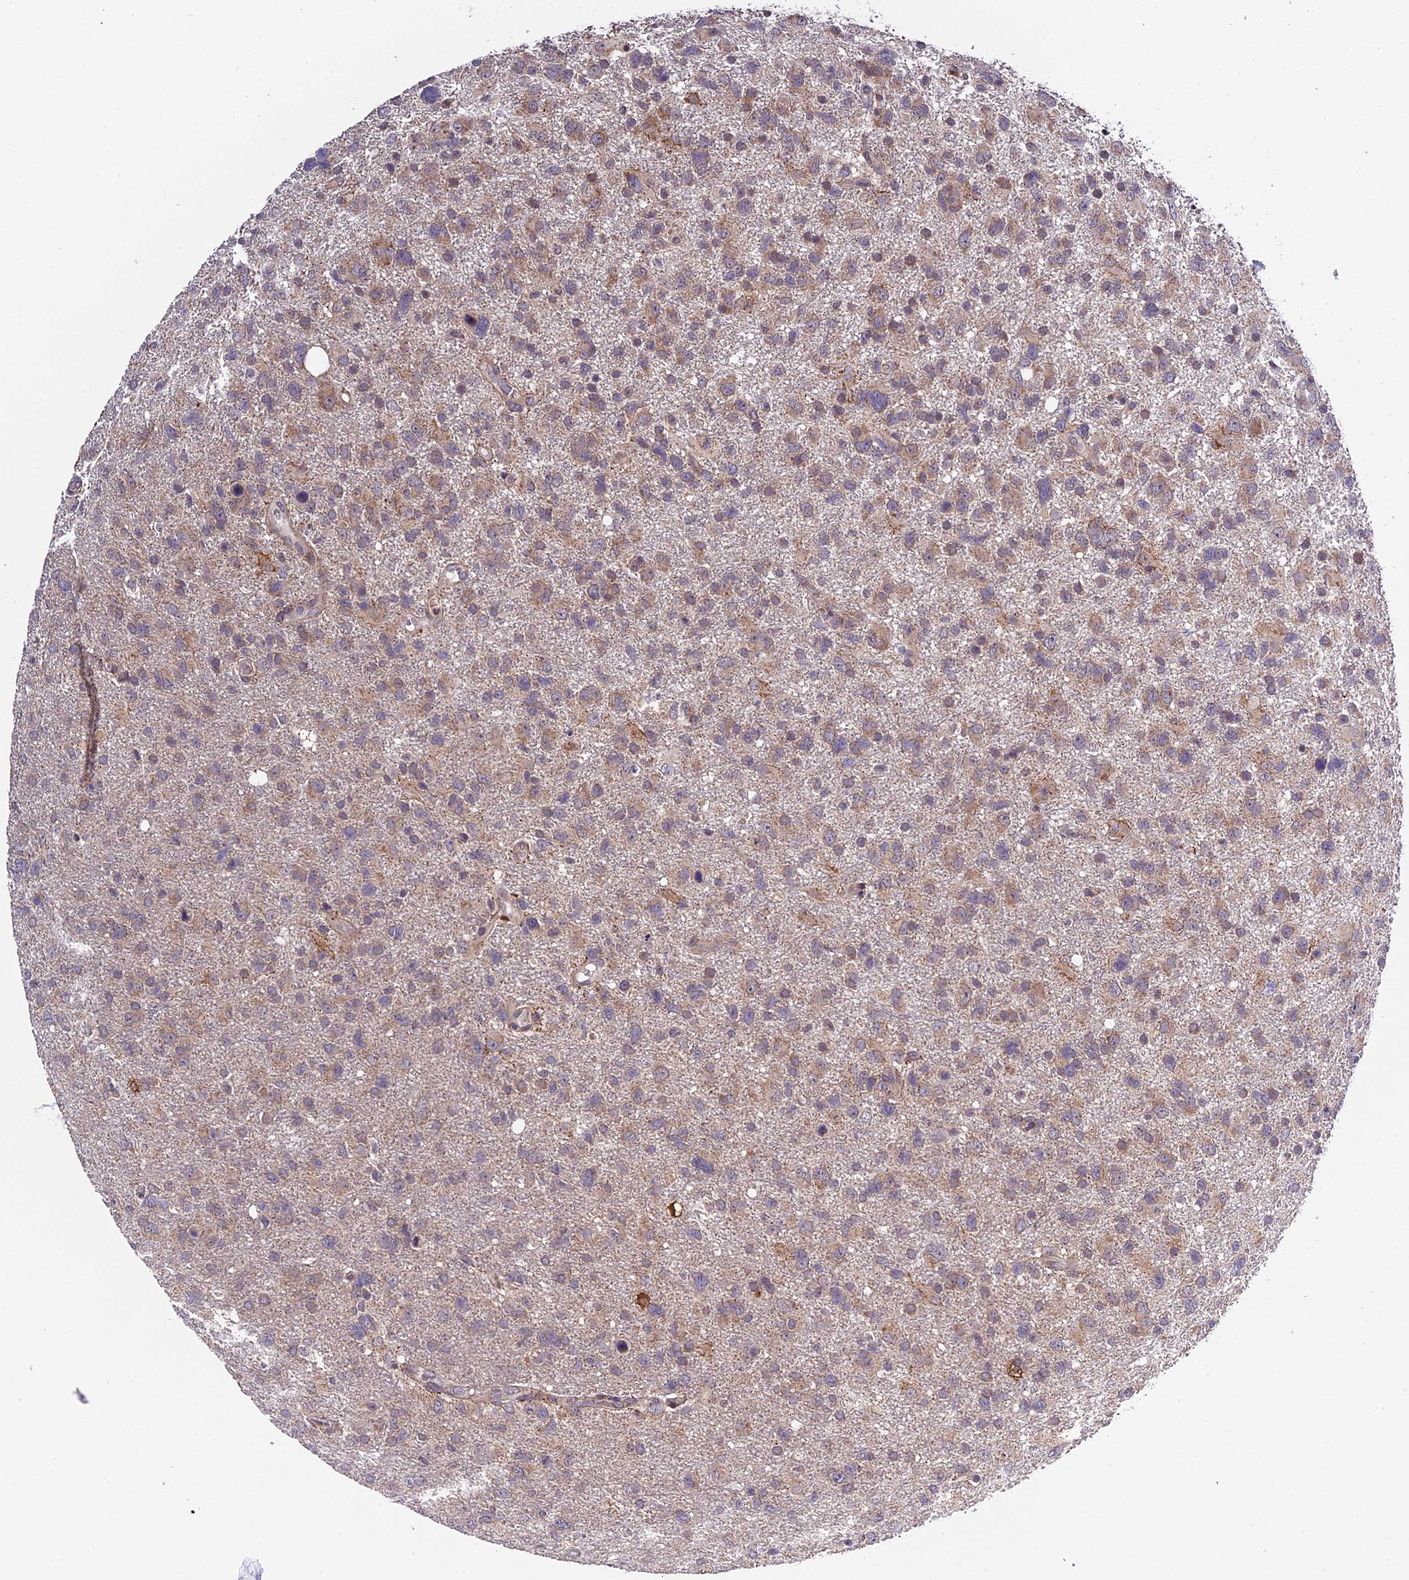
{"staining": {"intensity": "moderate", "quantity": "25%-75%", "location": "cytoplasmic/membranous"}, "tissue": "glioma", "cell_type": "Tumor cells", "image_type": "cancer", "snomed": [{"axis": "morphology", "description": "Glioma, malignant, High grade"}, {"axis": "topography", "description": "Brain"}], "caption": "Immunohistochemistry staining of glioma, which demonstrates medium levels of moderate cytoplasmic/membranous expression in approximately 25%-75% of tumor cells indicating moderate cytoplasmic/membranous protein positivity. The staining was performed using DAB (brown) for protein detection and nuclei were counterstained in hematoxylin (blue).", "gene": "TRMT1", "patient": {"sex": "male", "age": 61}}